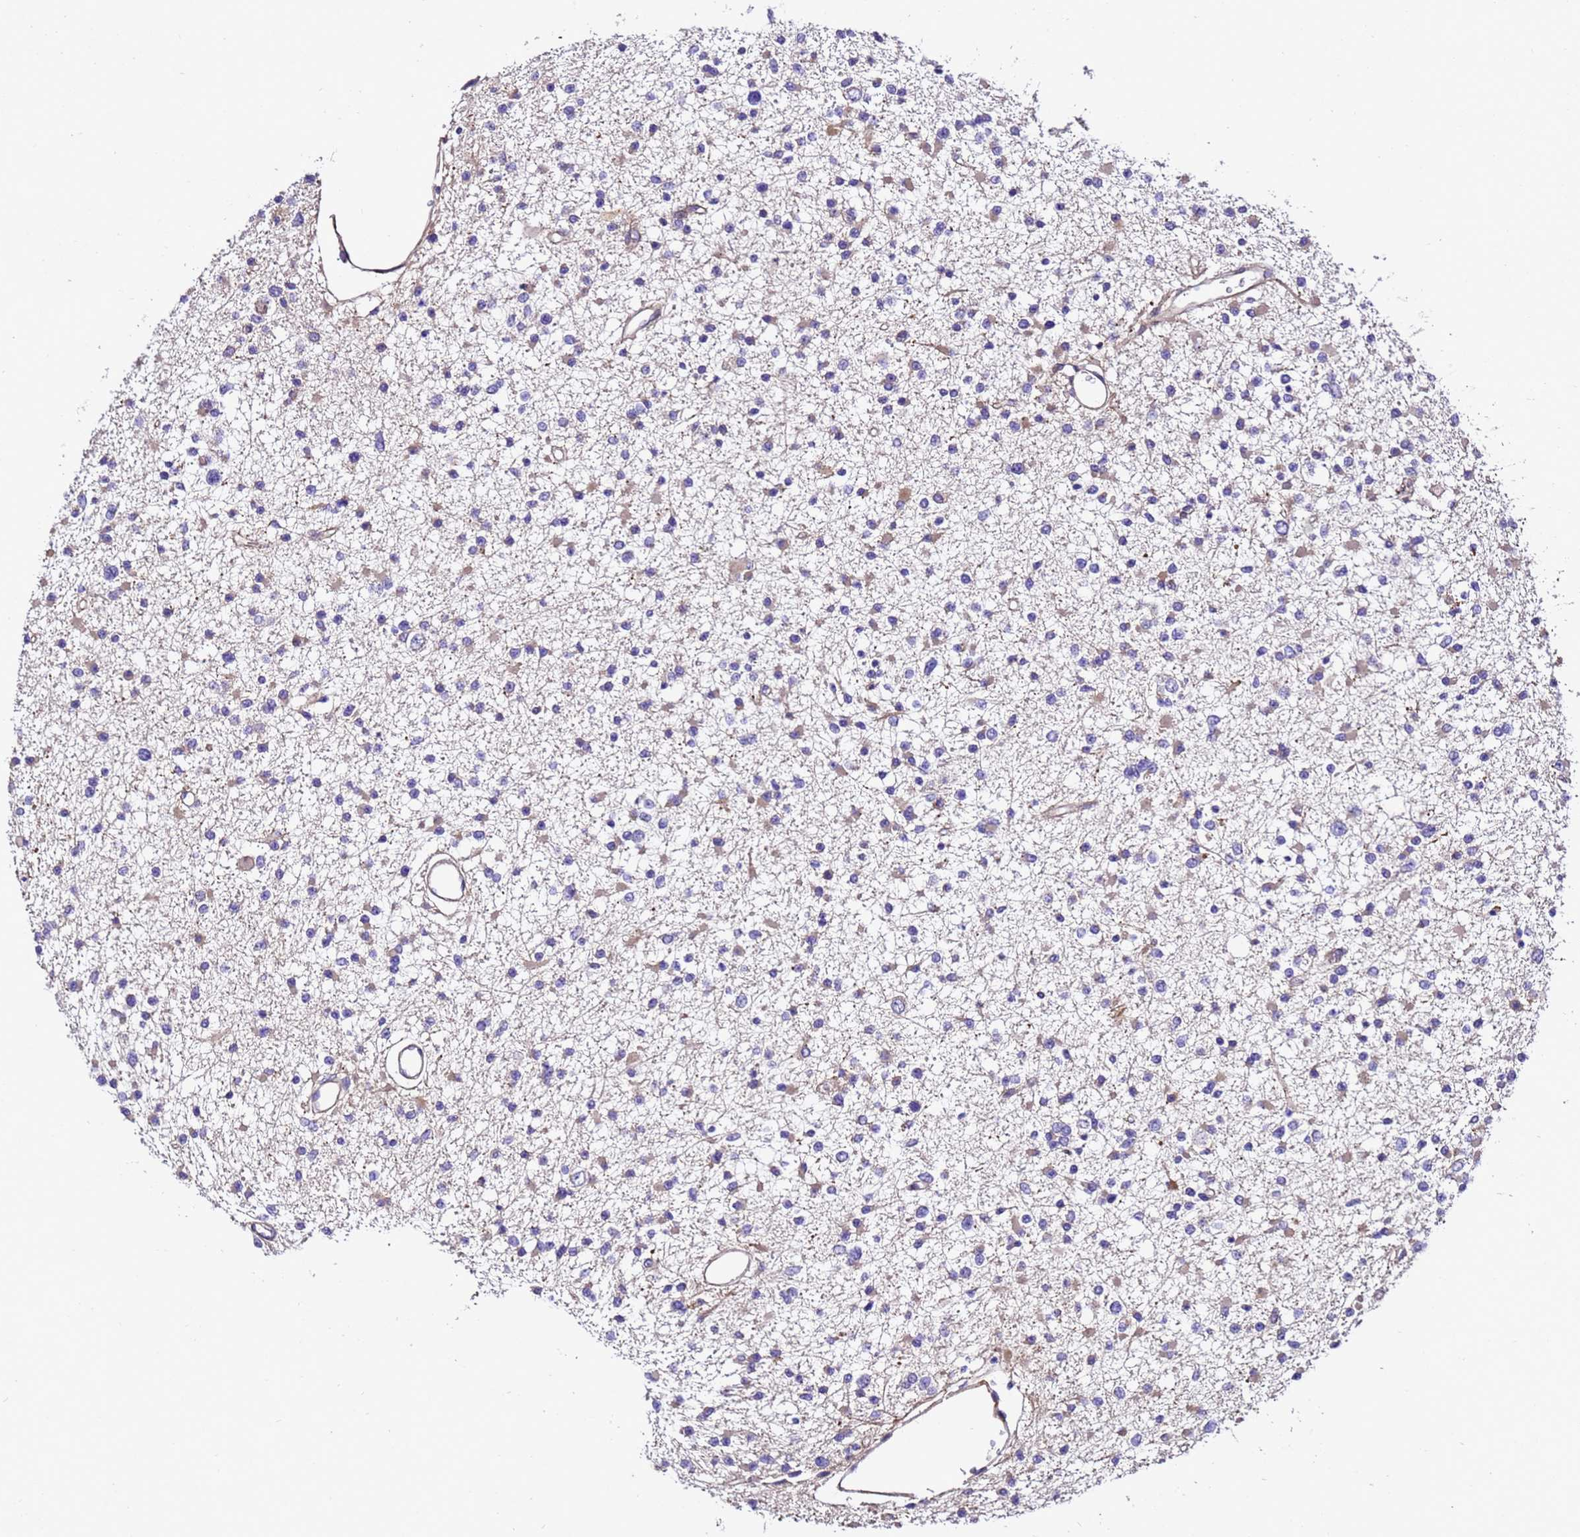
{"staining": {"intensity": "weak", "quantity": "<25%", "location": "cytoplasmic/membranous"}, "tissue": "glioma", "cell_type": "Tumor cells", "image_type": "cancer", "snomed": [{"axis": "morphology", "description": "Glioma, malignant, Low grade"}, {"axis": "topography", "description": "Brain"}], "caption": "Malignant low-grade glioma was stained to show a protein in brown. There is no significant expression in tumor cells.", "gene": "ZNF417", "patient": {"sex": "female", "age": 22}}